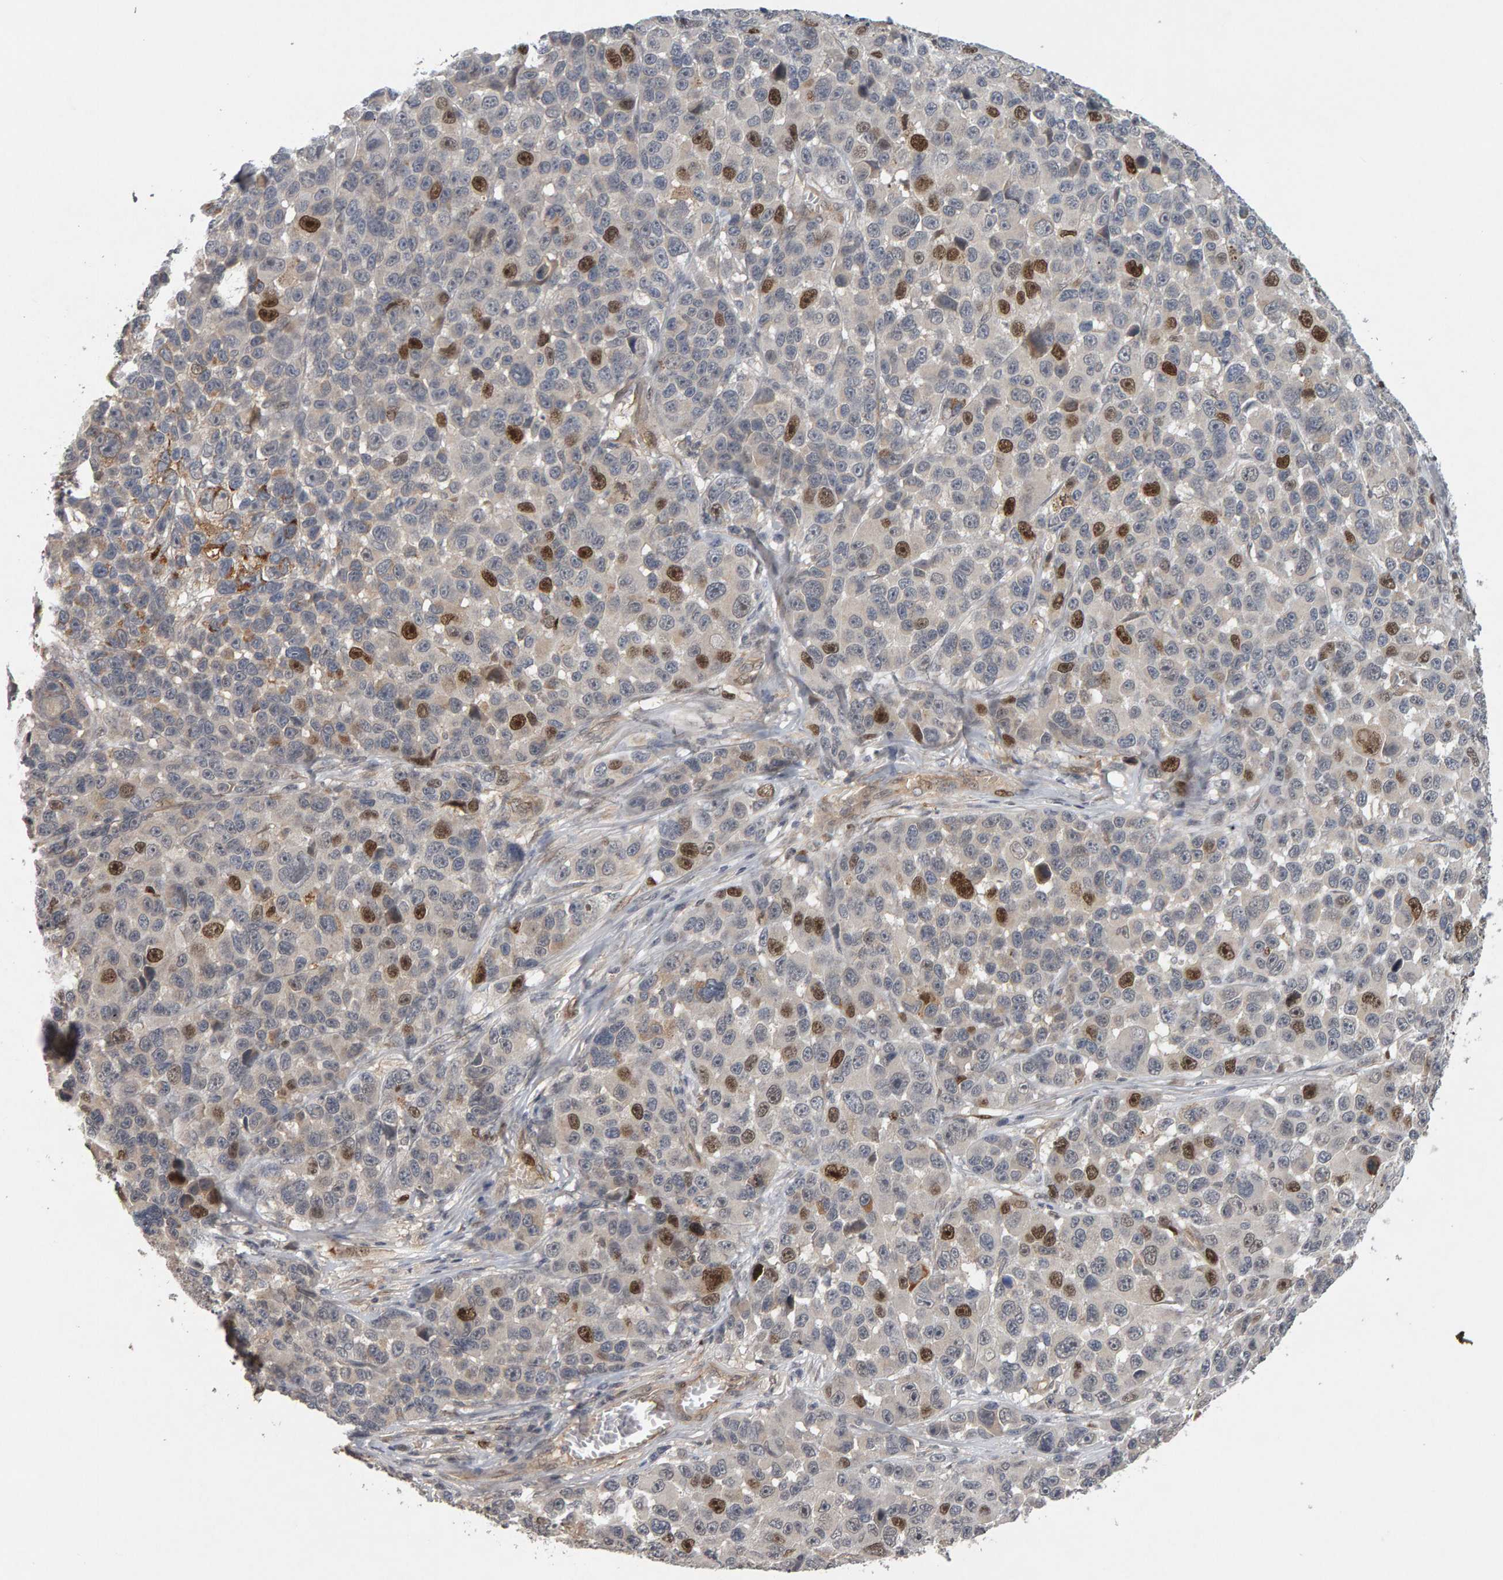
{"staining": {"intensity": "strong", "quantity": "<25%", "location": "nuclear"}, "tissue": "melanoma", "cell_type": "Tumor cells", "image_type": "cancer", "snomed": [{"axis": "morphology", "description": "Malignant melanoma, NOS"}, {"axis": "topography", "description": "Skin"}], "caption": "Malignant melanoma was stained to show a protein in brown. There is medium levels of strong nuclear positivity in approximately <25% of tumor cells.", "gene": "CDCA5", "patient": {"sex": "male", "age": 53}}